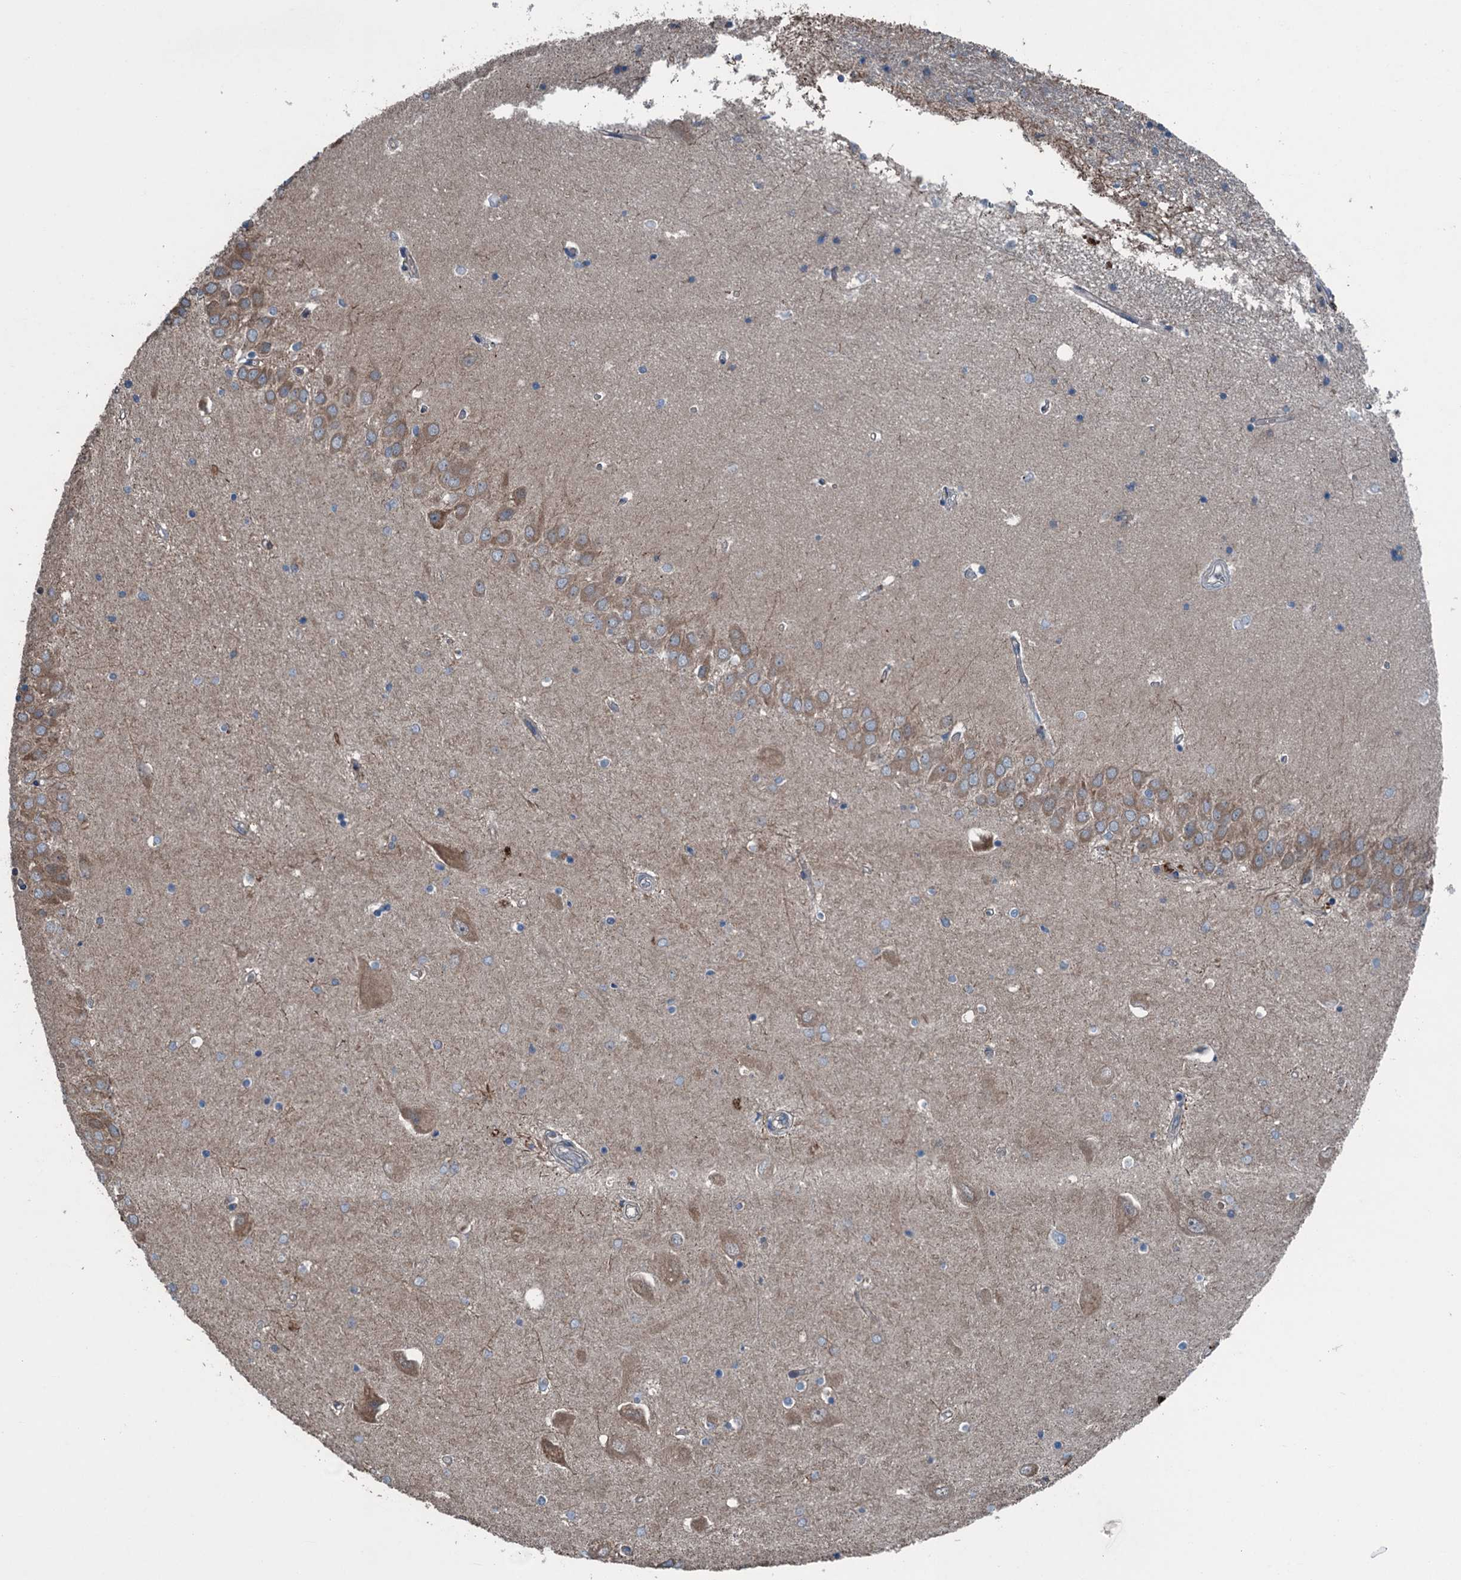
{"staining": {"intensity": "negative", "quantity": "none", "location": "none"}, "tissue": "hippocampus", "cell_type": "Glial cells", "image_type": "normal", "snomed": [{"axis": "morphology", "description": "Normal tissue, NOS"}, {"axis": "topography", "description": "Hippocampus"}], "caption": "IHC micrograph of benign hippocampus: hippocampus stained with DAB (3,3'-diaminobenzidine) reveals no significant protein staining in glial cells. (Immunohistochemistry, brightfield microscopy, high magnification).", "gene": "TRAPPC8", "patient": {"sex": "male", "age": 45}}